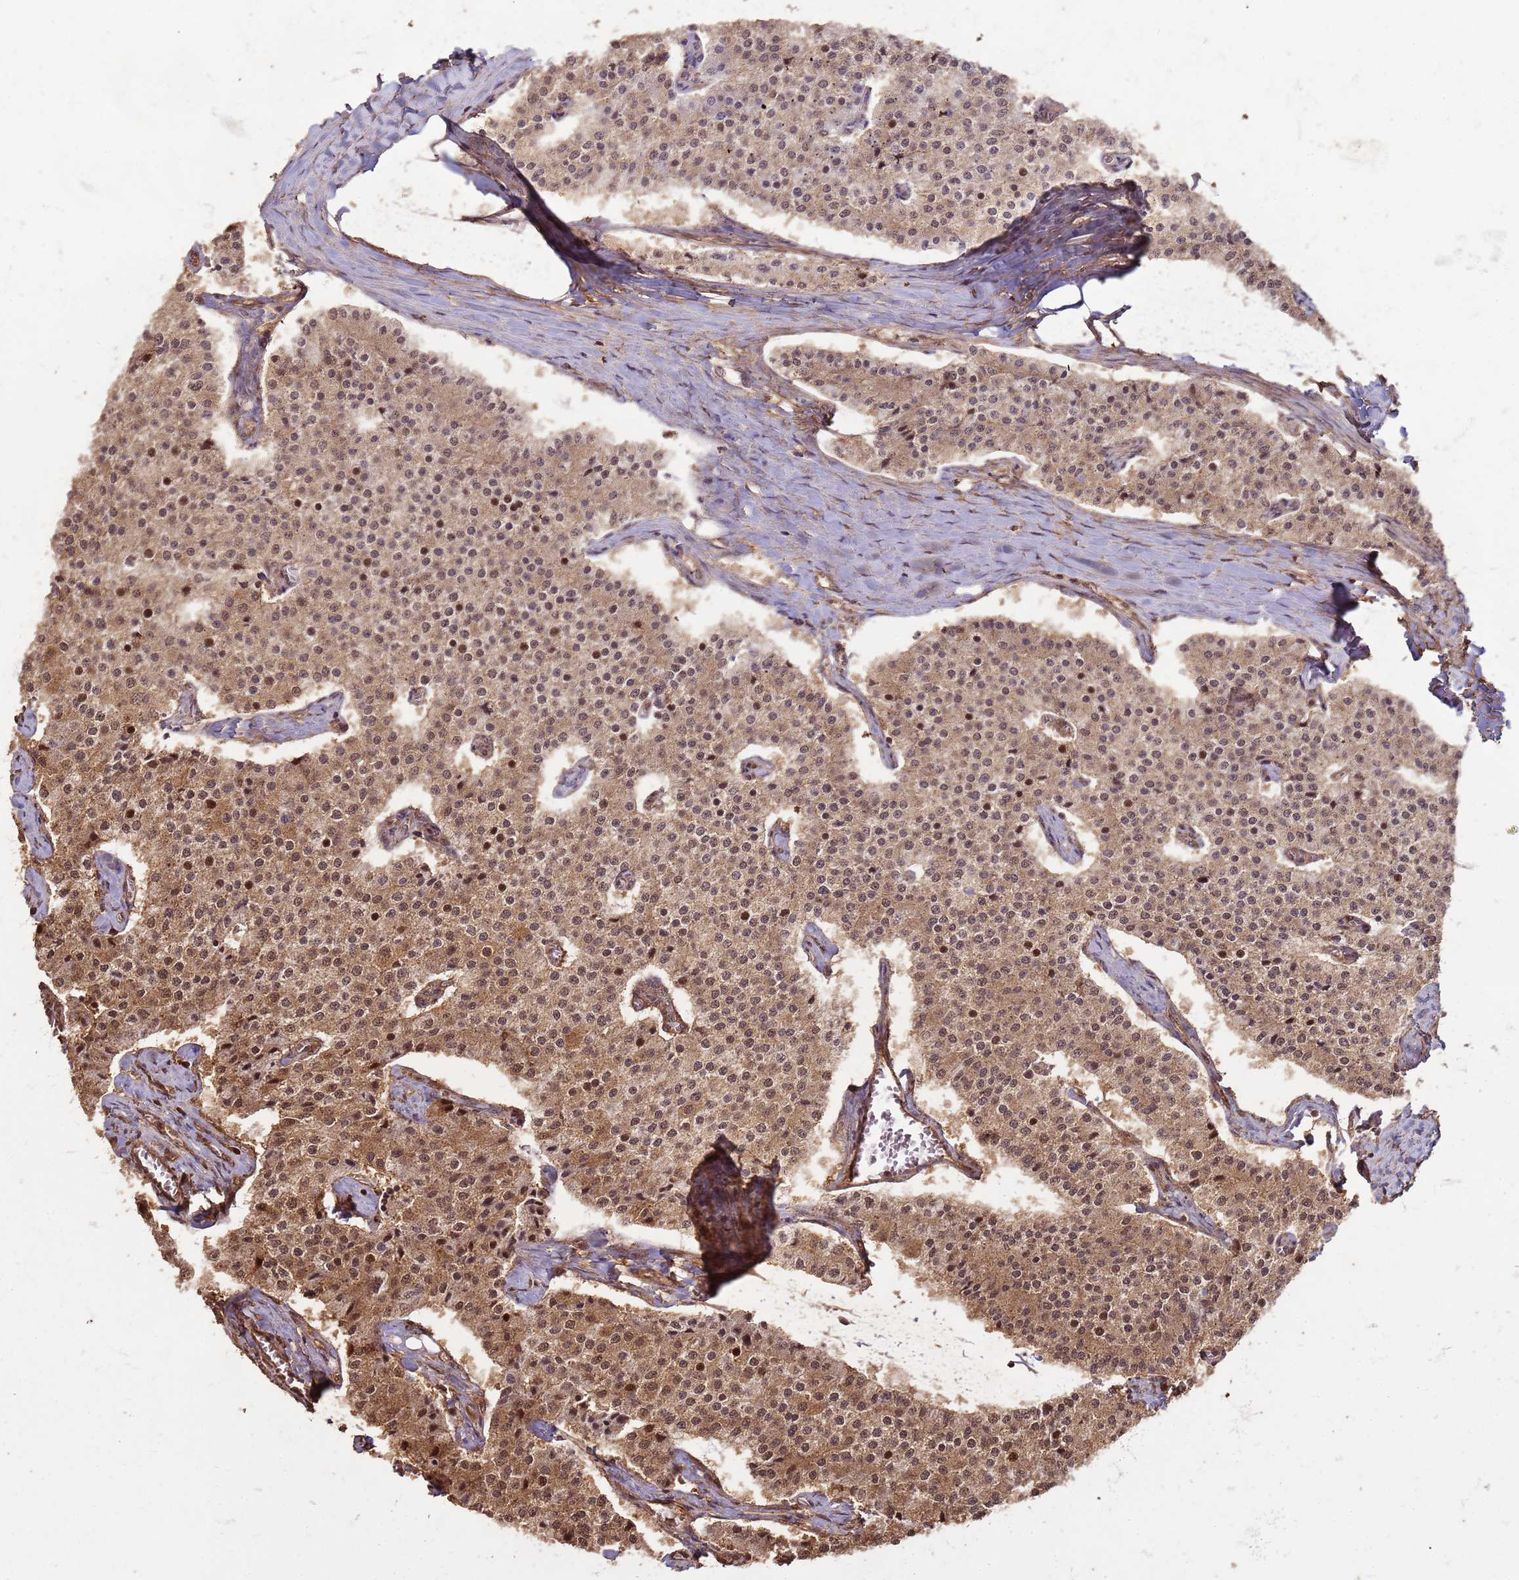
{"staining": {"intensity": "moderate", "quantity": ">75%", "location": "cytoplasmic/membranous,nuclear"}, "tissue": "carcinoid", "cell_type": "Tumor cells", "image_type": "cancer", "snomed": [{"axis": "morphology", "description": "Carcinoid, malignant, NOS"}, {"axis": "topography", "description": "Colon"}], "caption": "A brown stain labels moderate cytoplasmic/membranous and nuclear positivity of a protein in carcinoid tumor cells.", "gene": "KIF26A", "patient": {"sex": "female", "age": 52}}